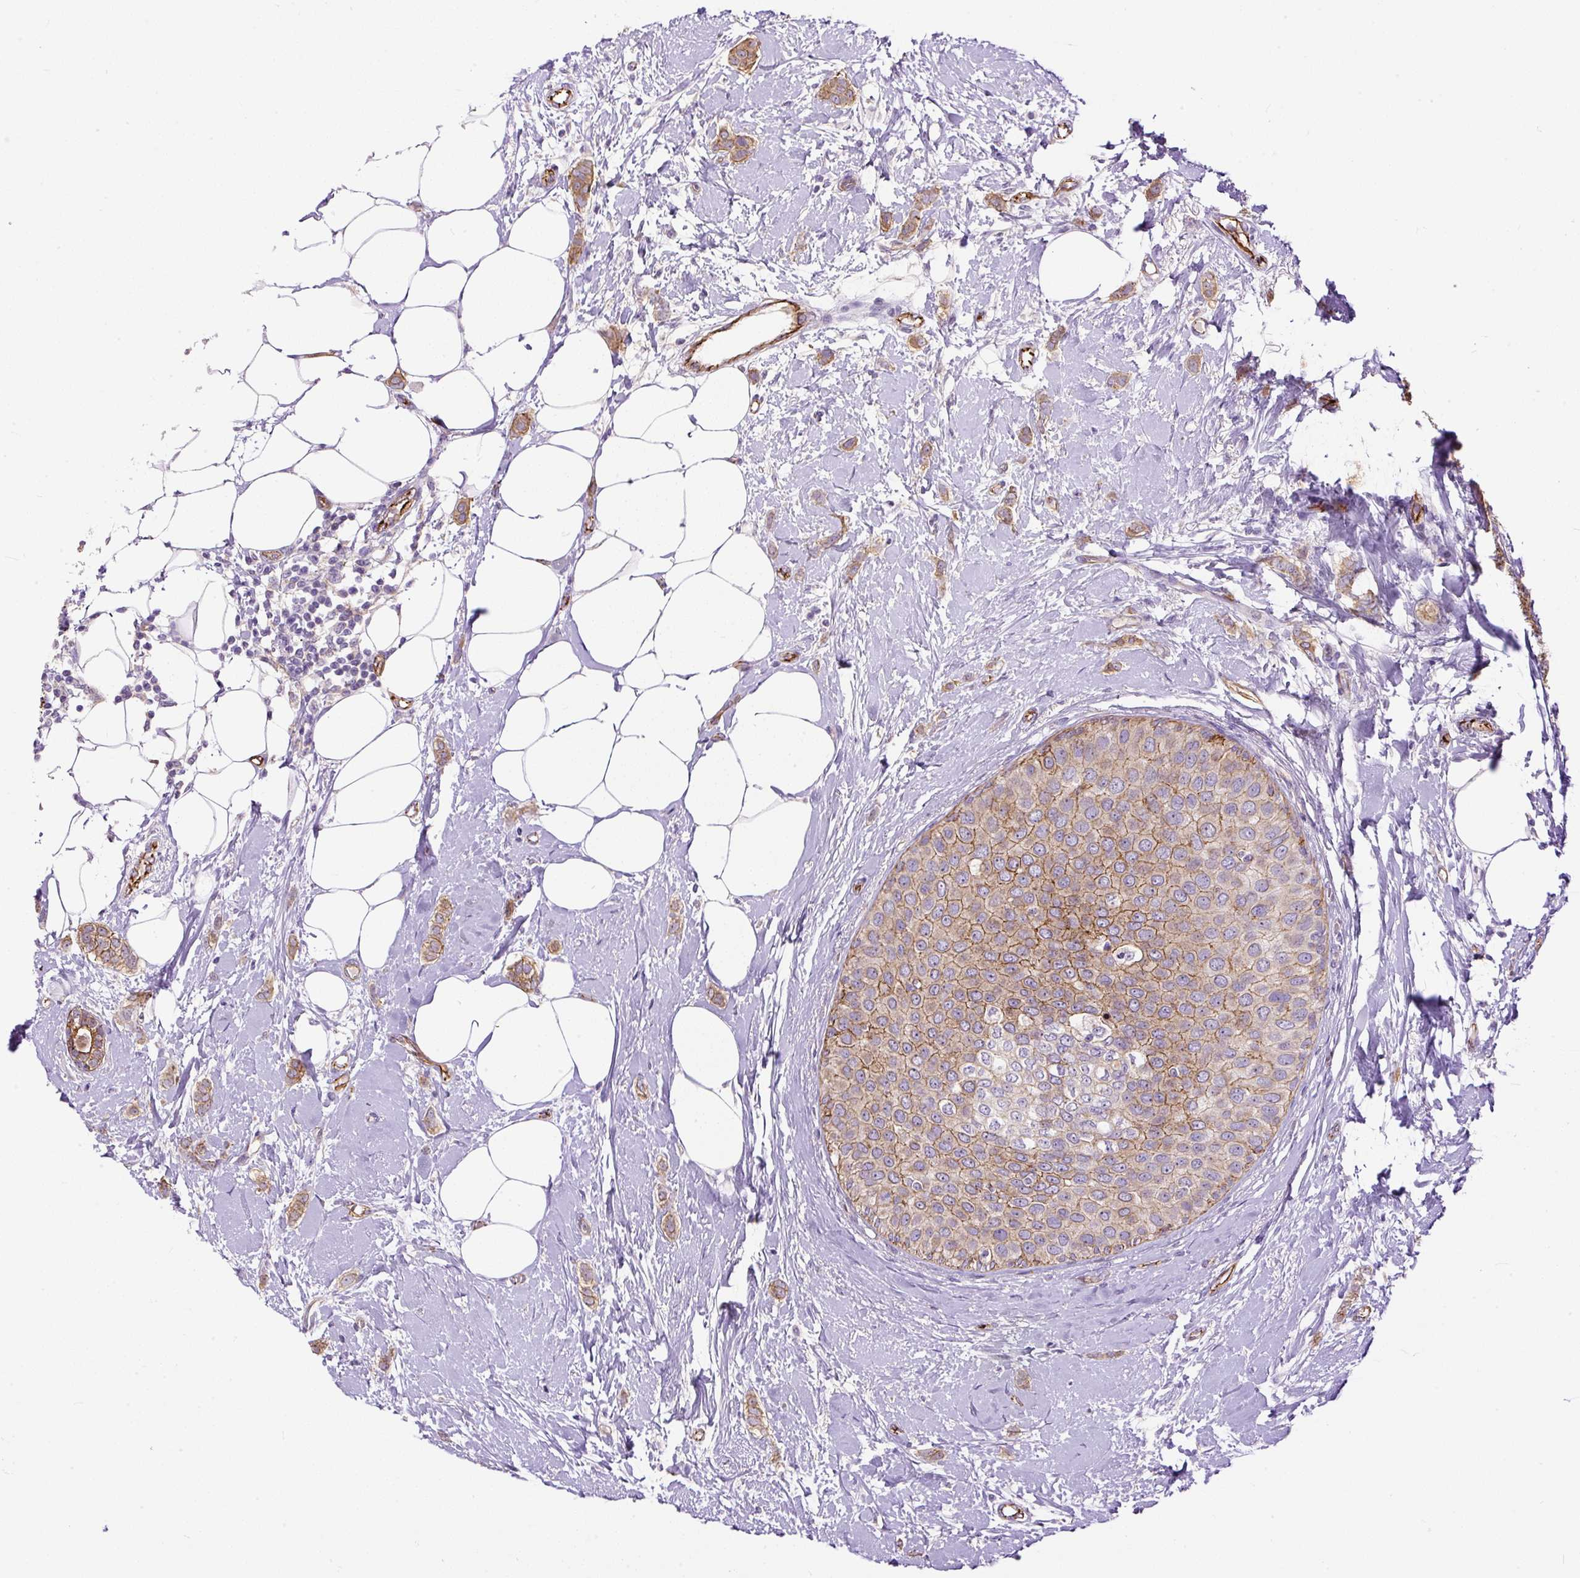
{"staining": {"intensity": "moderate", "quantity": ">75%", "location": "cytoplasmic/membranous"}, "tissue": "breast cancer", "cell_type": "Tumor cells", "image_type": "cancer", "snomed": [{"axis": "morphology", "description": "Duct carcinoma"}, {"axis": "topography", "description": "Breast"}], "caption": "Breast cancer (infiltrating ductal carcinoma) was stained to show a protein in brown. There is medium levels of moderate cytoplasmic/membranous expression in about >75% of tumor cells. The staining was performed using DAB (3,3'-diaminobenzidine), with brown indicating positive protein expression. Nuclei are stained blue with hematoxylin.", "gene": "MAGEB16", "patient": {"sex": "female", "age": 72}}